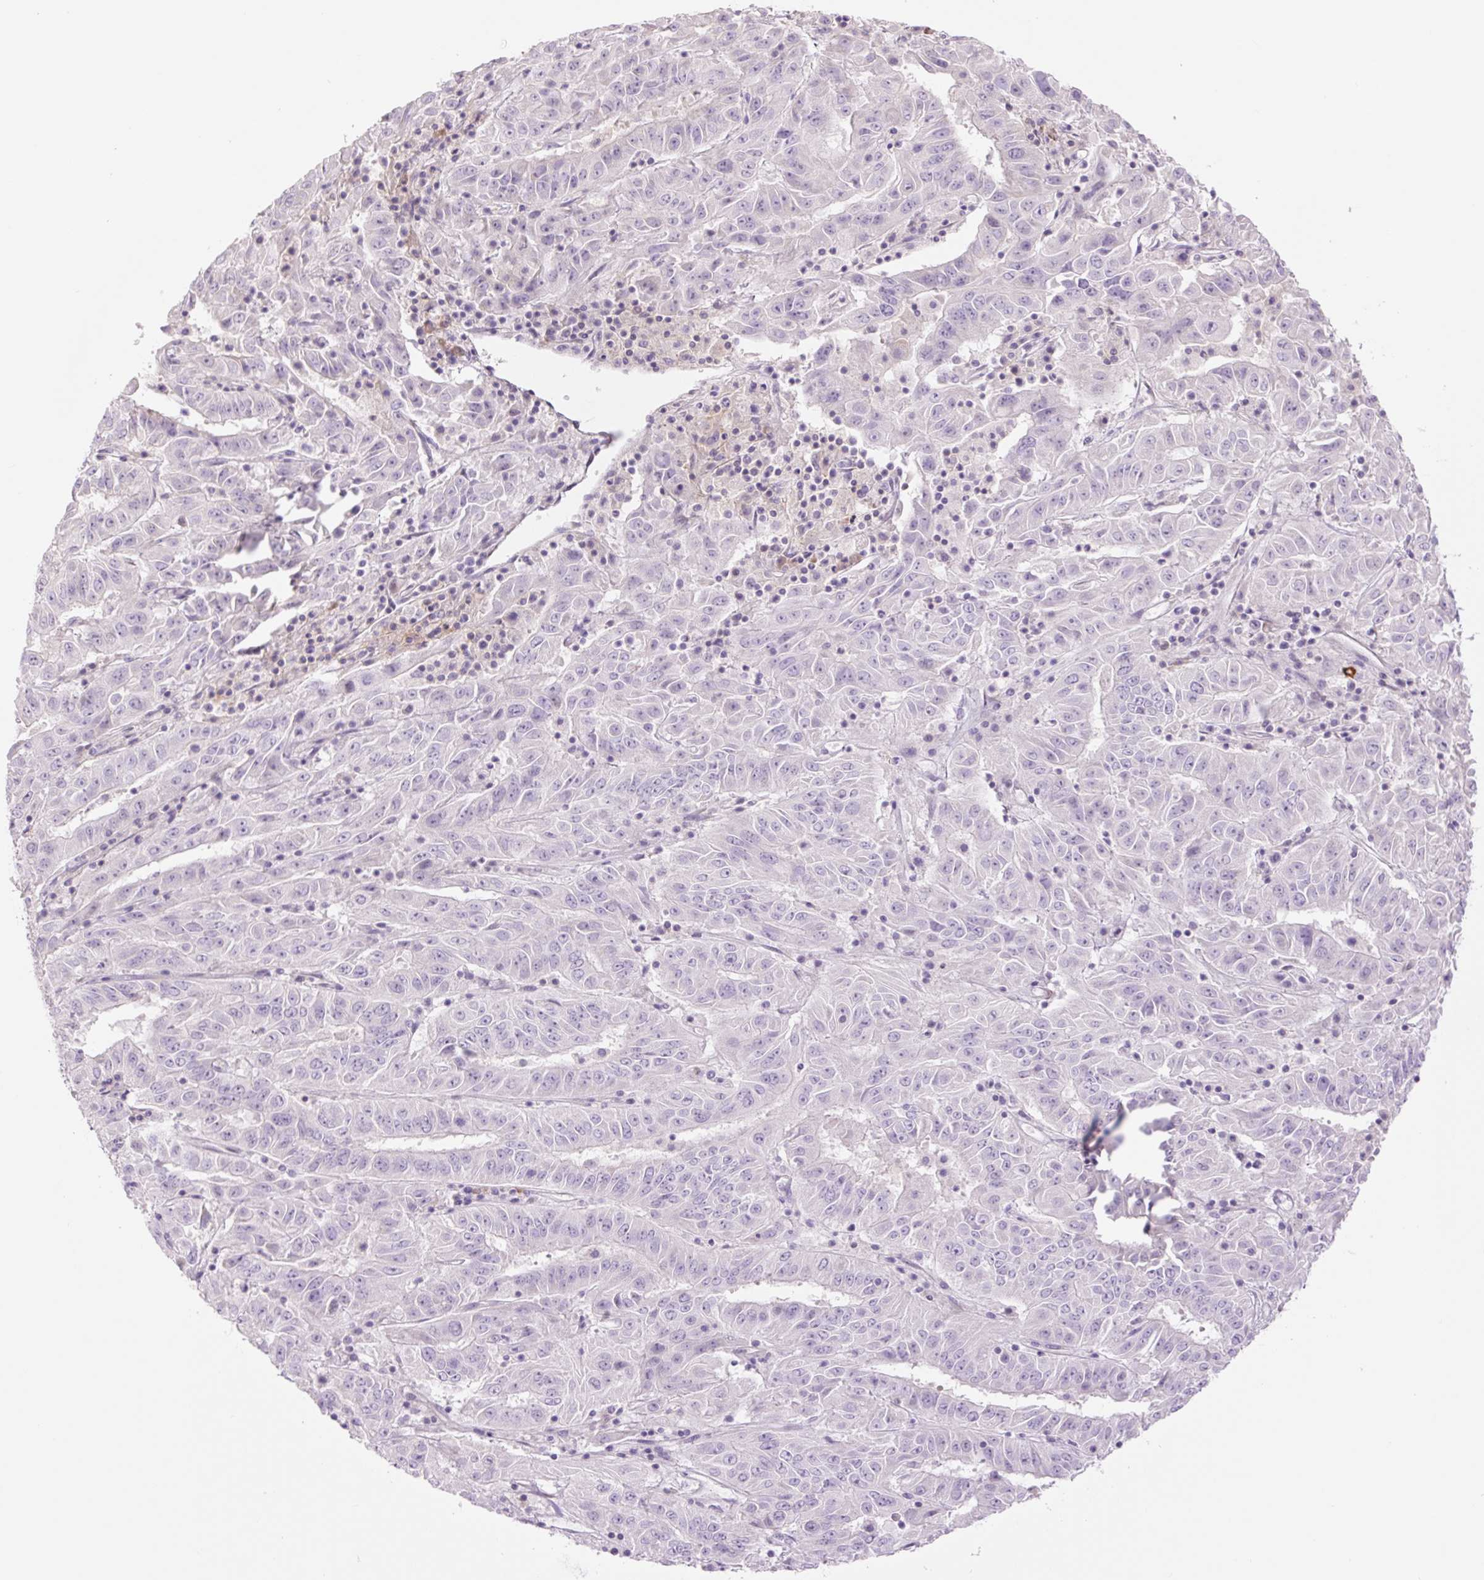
{"staining": {"intensity": "negative", "quantity": "none", "location": "none"}, "tissue": "pancreatic cancer", "cell_type": "Tumor cells", "image_type": "cancer", "snomed": [{"axis": "morphology", "description": "Adenocarcinoma, NOS"}, {"axis": "topography", "description": "Pancreas"}], "caption": "Immunohistochemistry (IHC) image of human adenocarcinoma (pancreatic) stained for a protein (brown), which shows no staining in tumor cells.", "gene": "GRID2", "patient": {"sex": "male", "age": 63}}